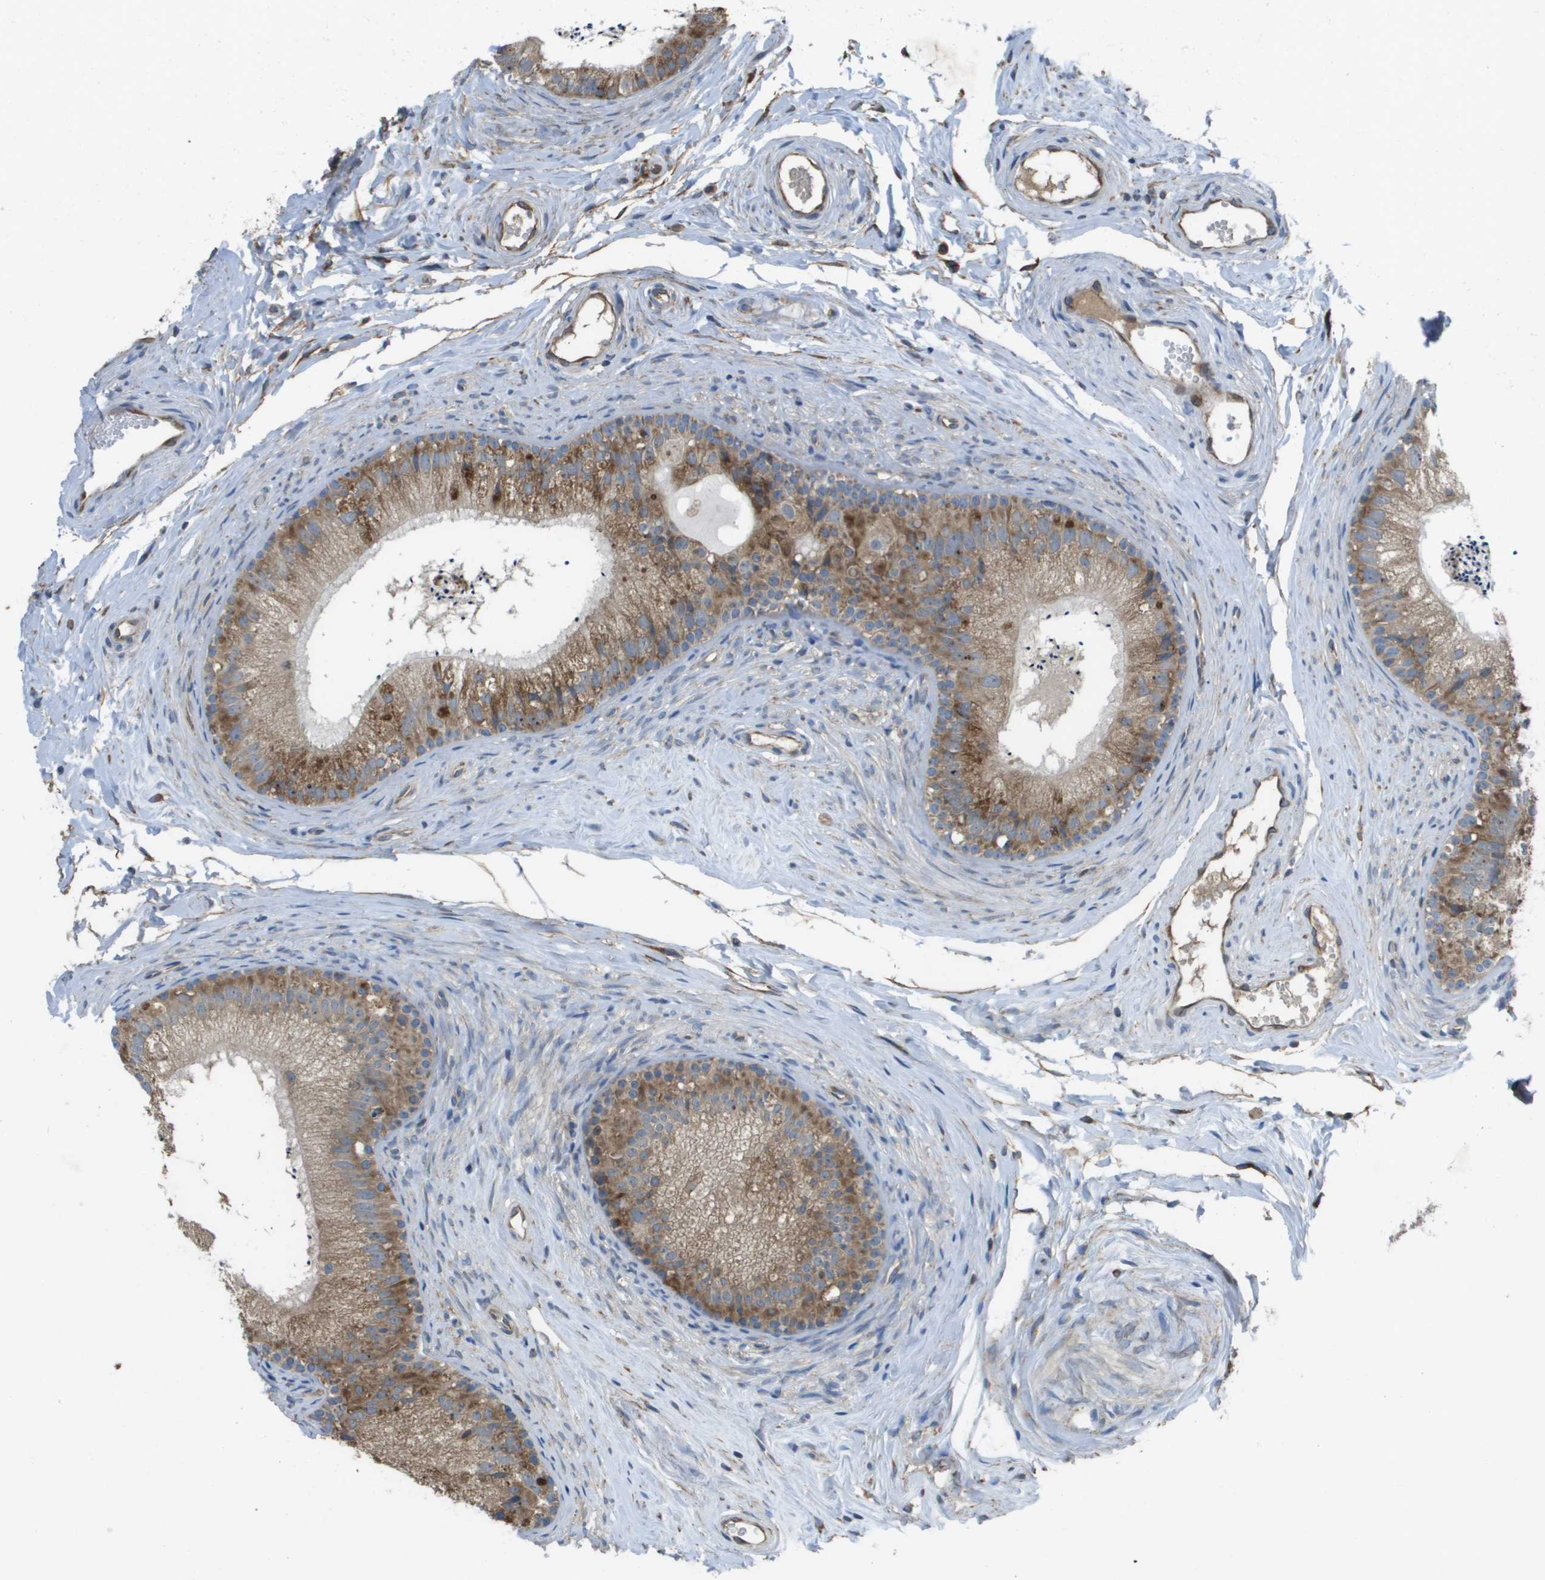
{"staining": {"intensity": "moderate", "quantity": ">75%", "location": "cytoplasmic/membranous"}, "tissue": "epididymis", "cell_type": "Glandular cells", "image_type": "normal", "snomed": [{"axis": "morphology", "description": "Normal tissue, NOS"}, {"axis": "topography", "description": "Epididymis"}], "caption": "About >75% of glandular cells in benign epididymis demonstrate moderate cytoplasmic/membranous protein staining as visualized by brown immunohistochemical staining.", "gene": "CLCN2", "patient": {"sex": "male", "age": 56}}